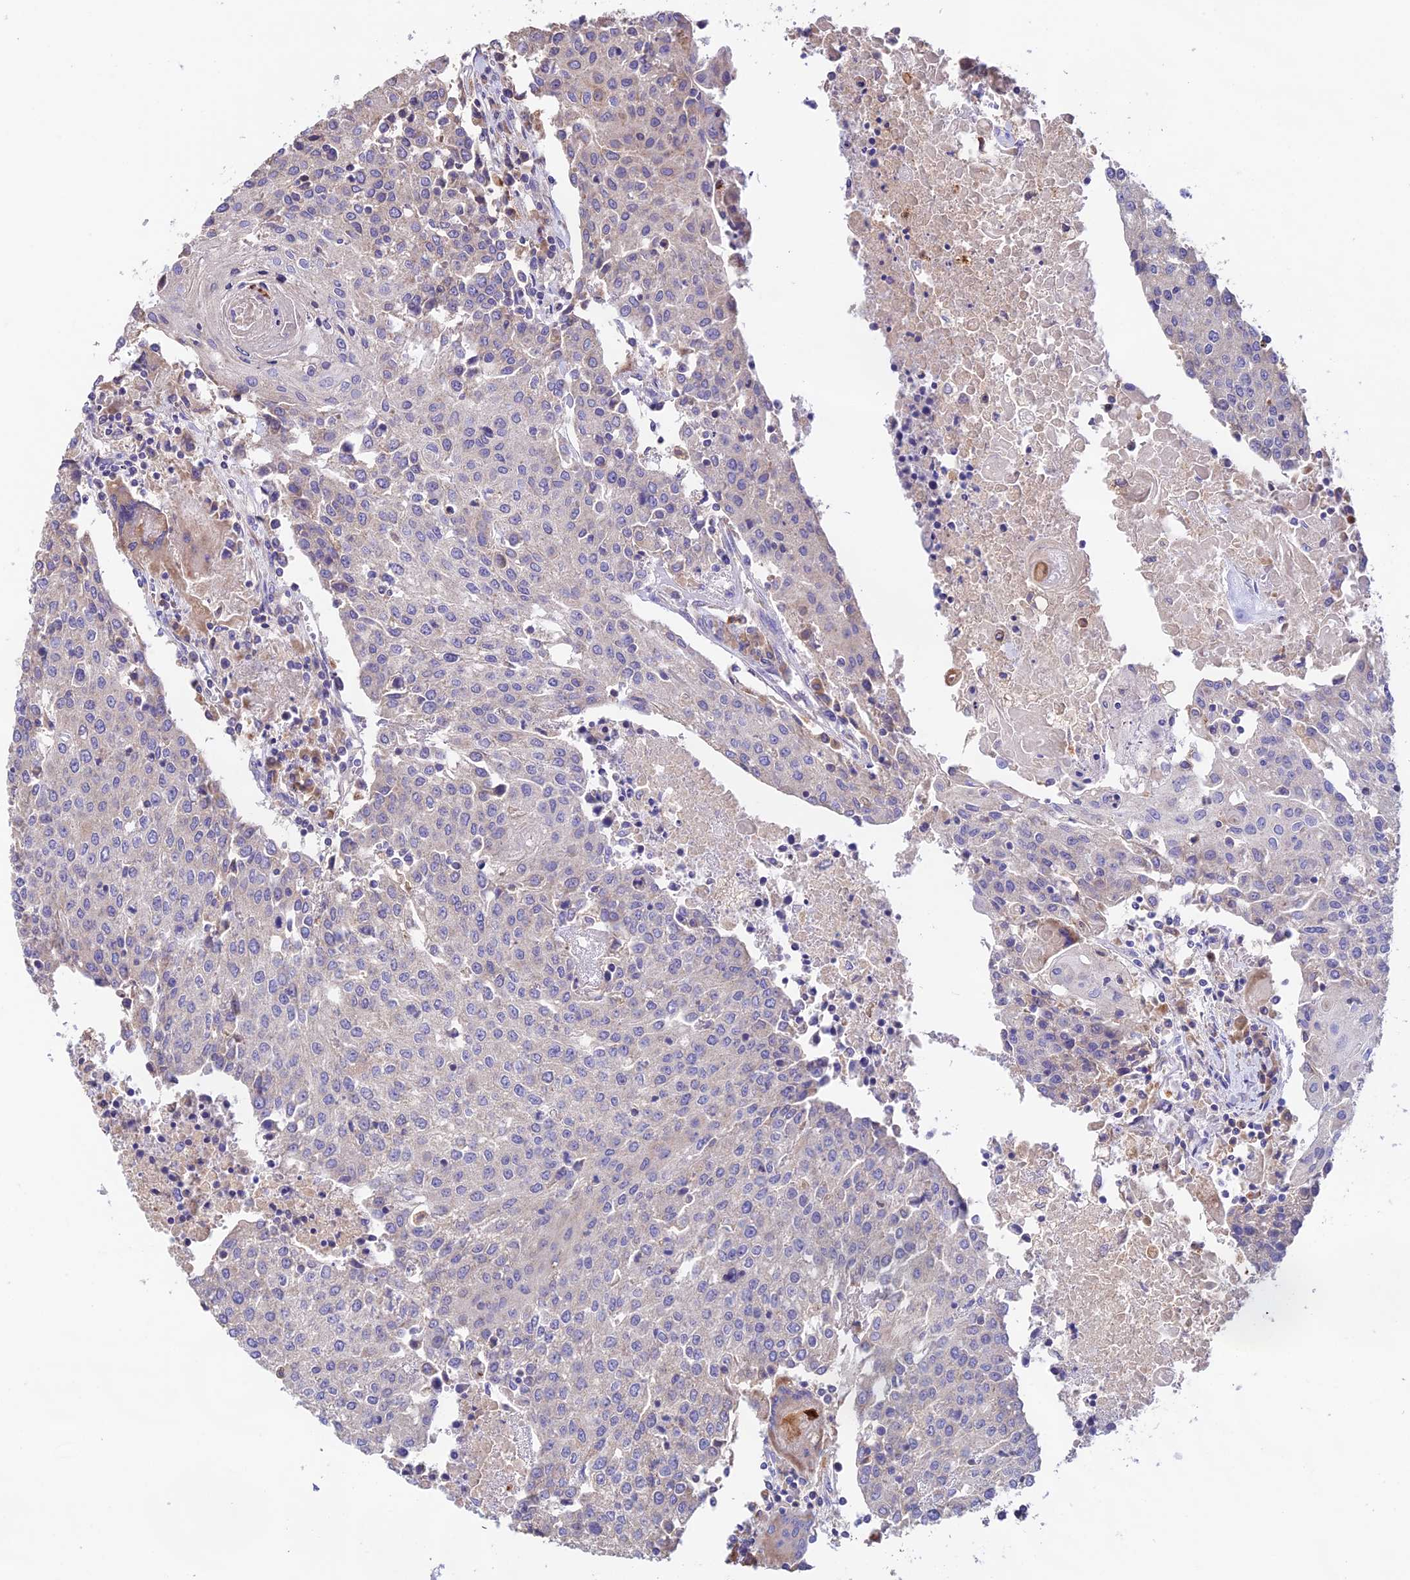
{"staining": {"intensity": "negative", "quantity": "none", "location": "none"}, "tissue": "urothelial cancer", "cell_type": "Tumor cells", "image_type": "cancer", "snomed": [{"axis": "morphology", "description": "Urothelial carcinoma, High grade"}, {"axis": "topography", "description": "Urinary bladder"}], "caption": "Tumor cells are negative for brown protein staining in high-grade urothelial carcinoma.", "gene": "EMC3", "patient": {"sex": "female", "age": 85}}